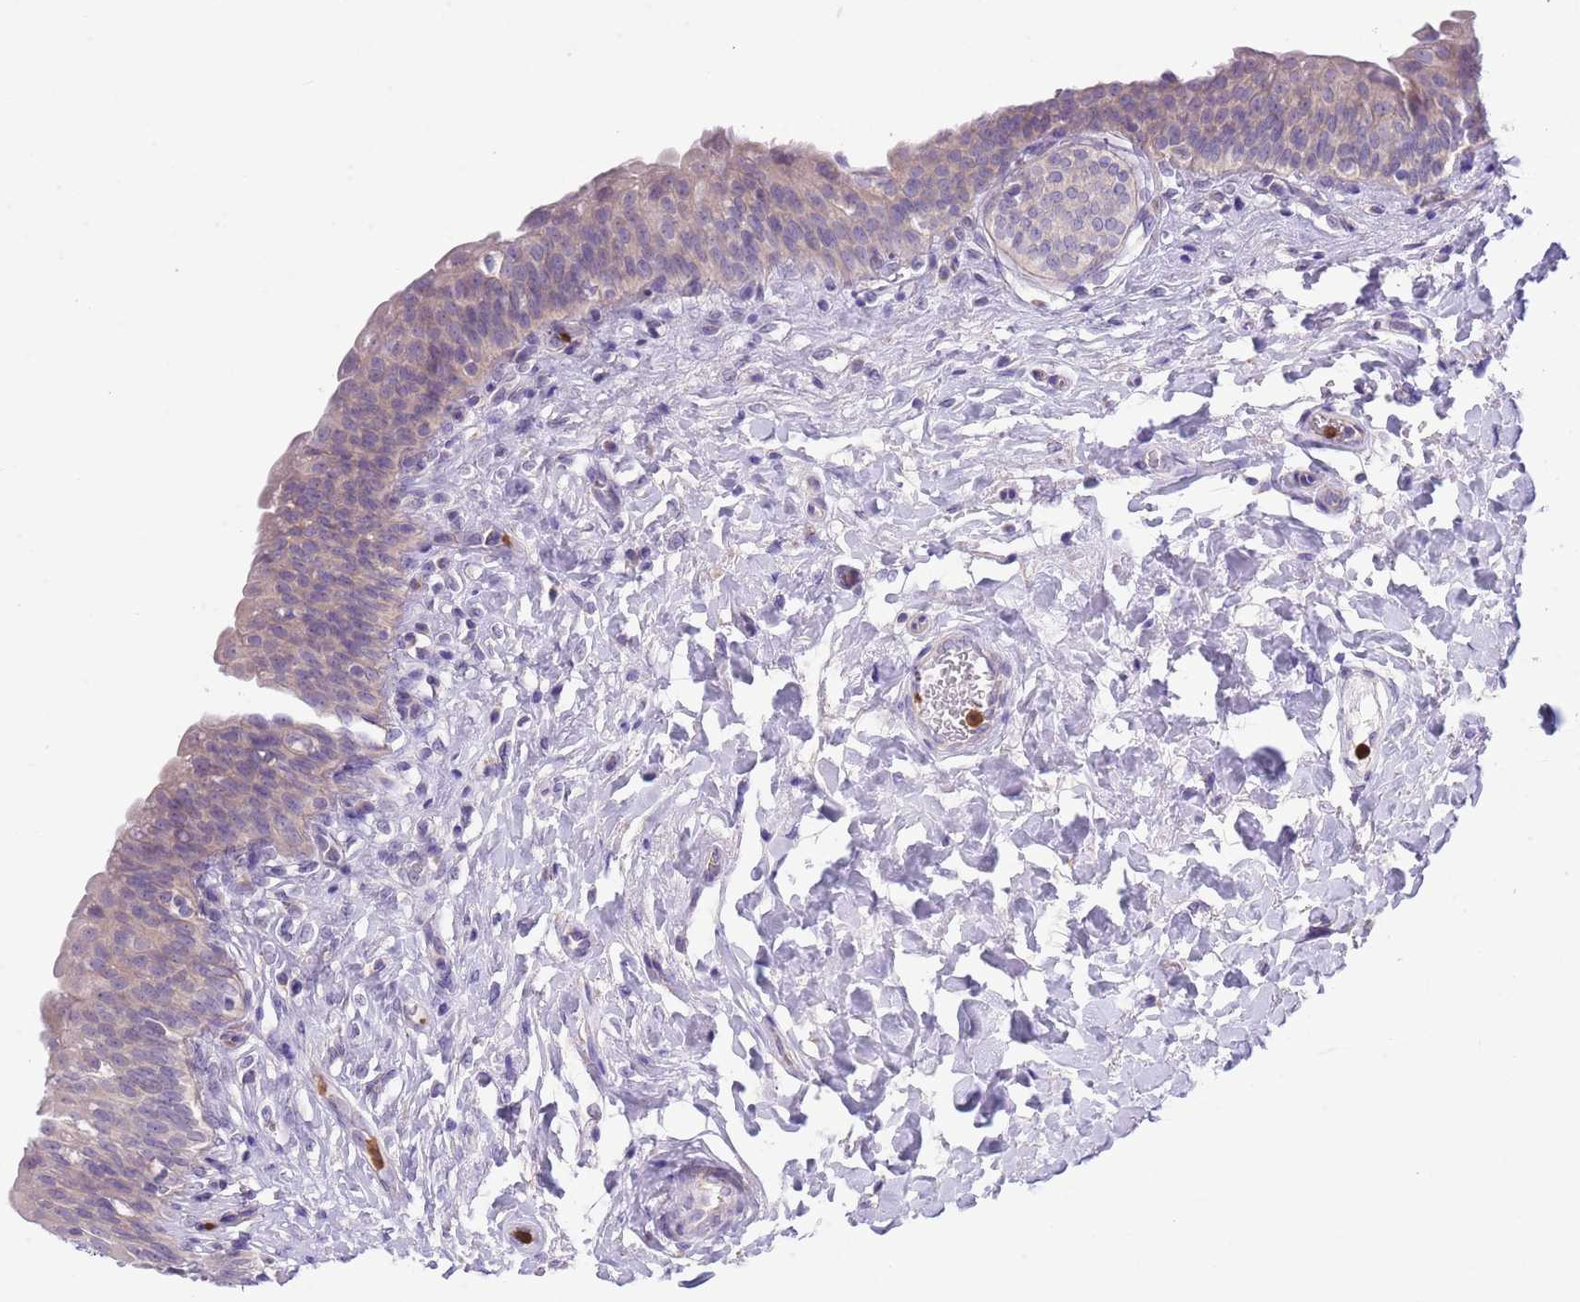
{"staining": {"intensity": "weak", "quantity": "<25%", "location": "cytoplasmic/membranous"}, "tissue": "urinary bladder", "cell_type": "Urothelial cells", "image_type": "normal", "snomed": [{"axis": "morphology", "description": "Normal tissue, NOS"}, {"axis": "topography", "description": "Urinary bladder"}], "caption": "Urothelial cells are negative for brown protein staining in unremarkable urinary bladder. (DAB (3,3'-diaminobenzidine) immunohistochemistry, high magnification).", "gene": "ZFP2", "patient": {"sex": "male", "age": 83}}